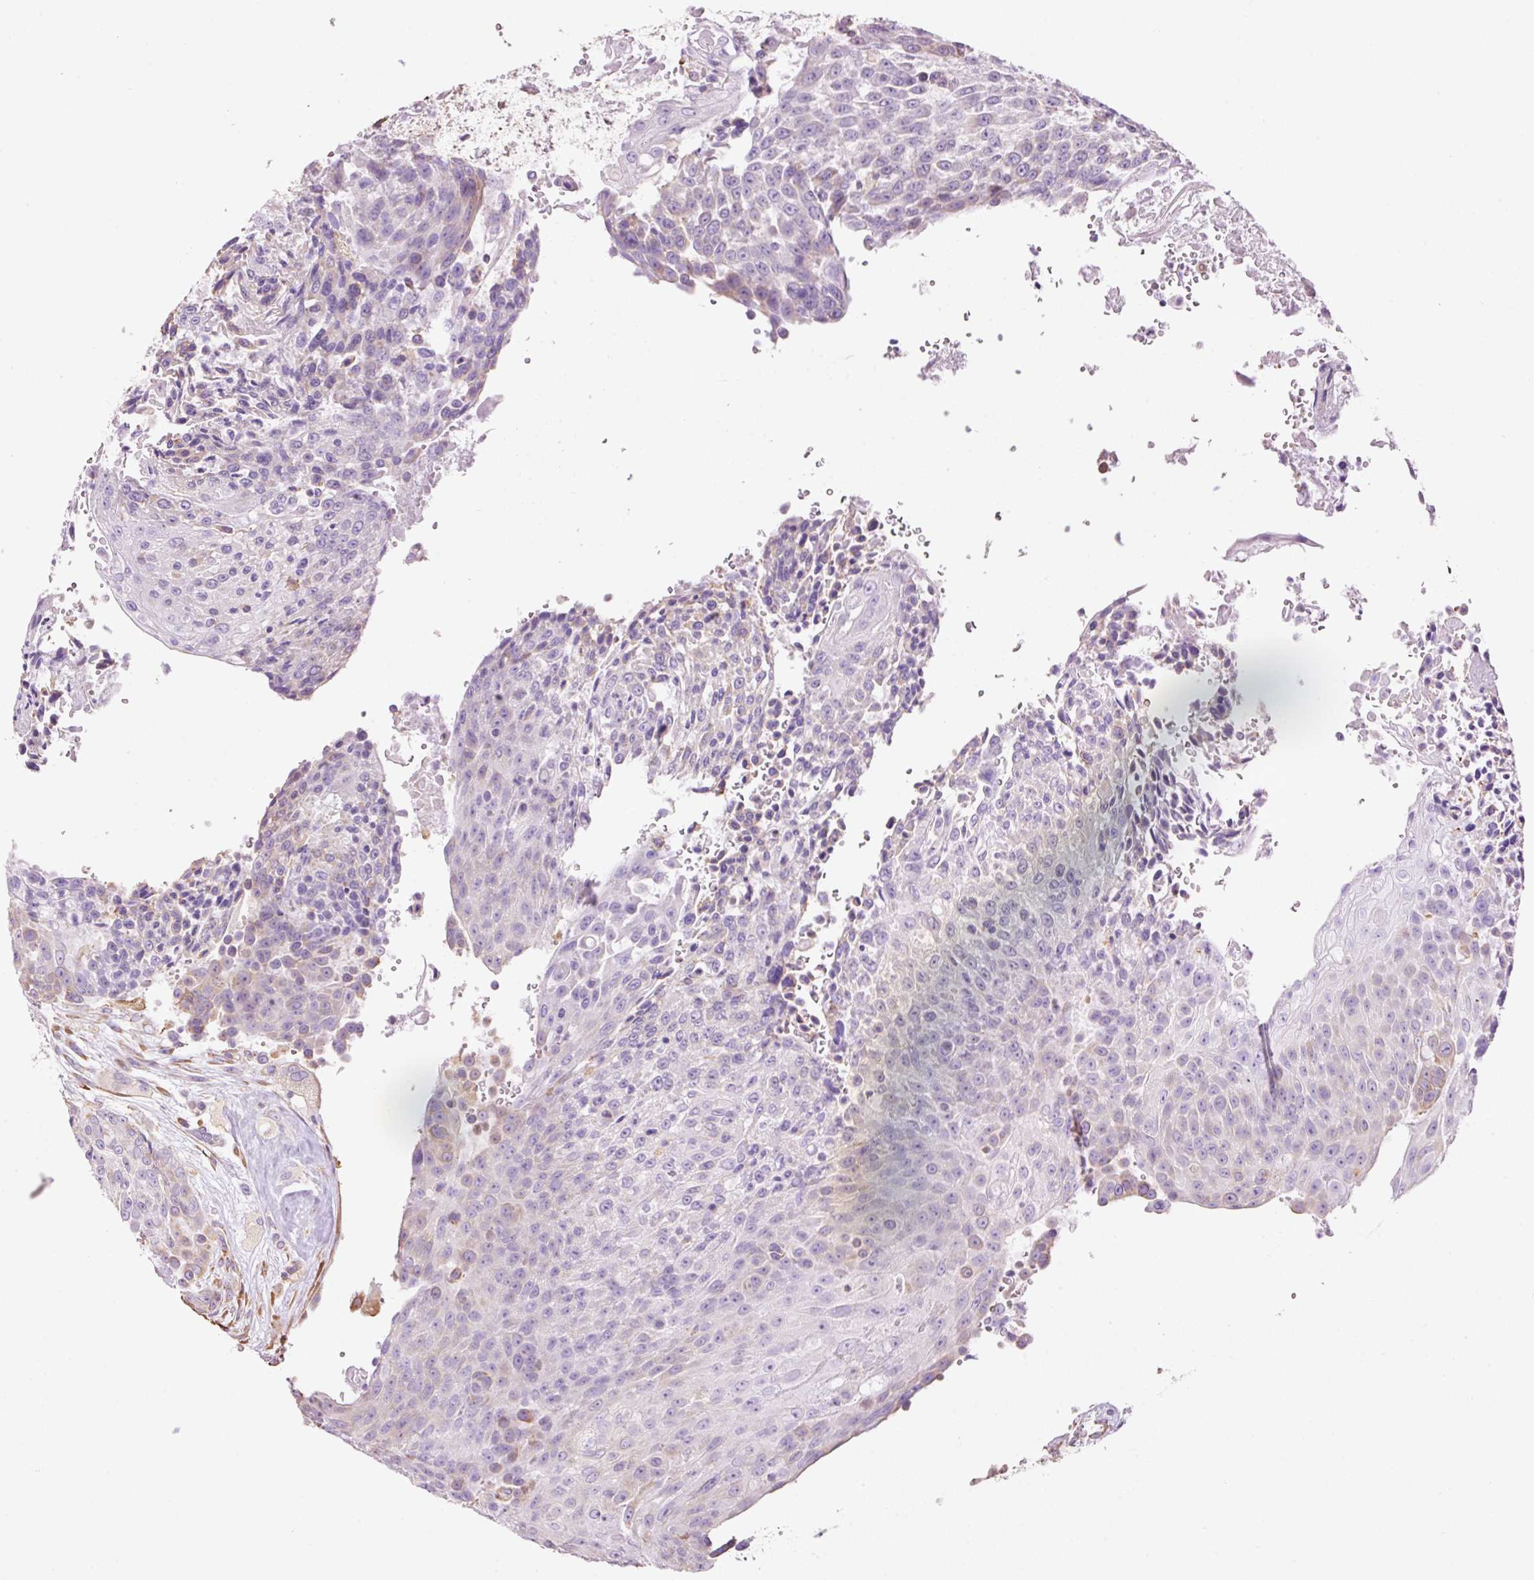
{"staining": {"intensity": "negative", "quantity": "none", "location": "none"}, "tissue": "urothelial cancer", "cell_type": "Tumor cells", "image_type": "cancer", "snomed": [{"axis": "morphology", "description": "Urothelial carcinoma, High grade"}, {"axis": "topography", "description": "Urinary bladder"}], "caption": "There is no significant positivity in tumor cells of urothelial cancer. The staining was performed using DAB to visualize the protein expression in brown, while the nuclei were stained in blue with hematoxylin (Magnification: 20x).", "gene": "GCG", "patient": {"sex": "female", "age": 63}}